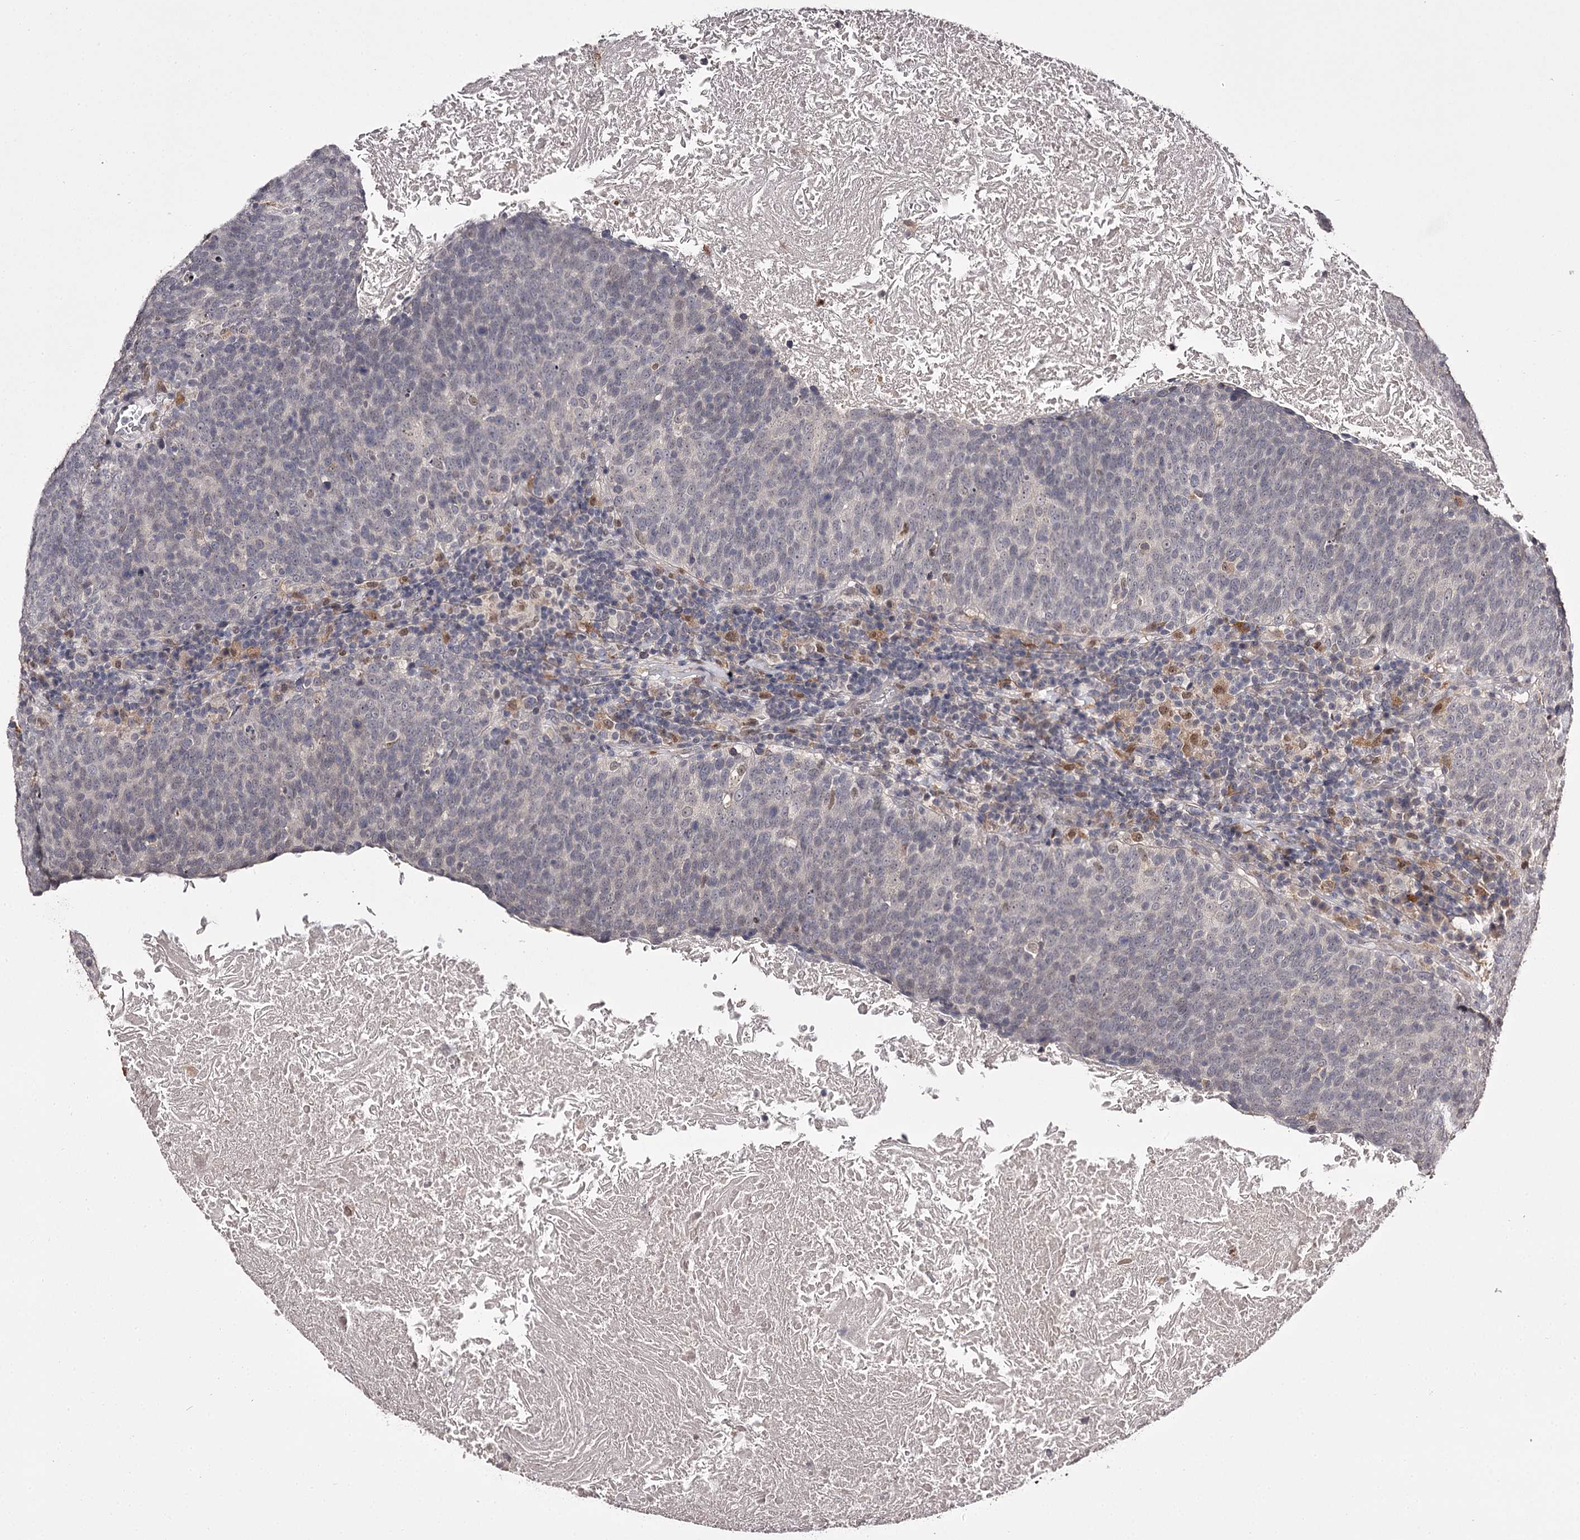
{"staining": {"intensity": "negative", "quantity": "none", "location": "none"}, "tissue": "head and neck cancer", "cell_type": "Tumor cells", "image_type": "cancer", "snomed": [{"axis": "morphology", "description": "Squamous cell carcinoma, NOS"}, {"axis": "morphology", "description": "Squamous cell carcinoma, metastatic, NOS"}, {"axis": "topography", "description": "Lymph node"}, {"axis": "topography", "description": "Head-Neck"}], "caption": "Immunohistochemistry of head and neck cancer (metastatic squamous cell carcinoma) reveals no expression in tumor cells.", "gene": "SLC32A1", "patient": {"sex": "male", "age": 62}}